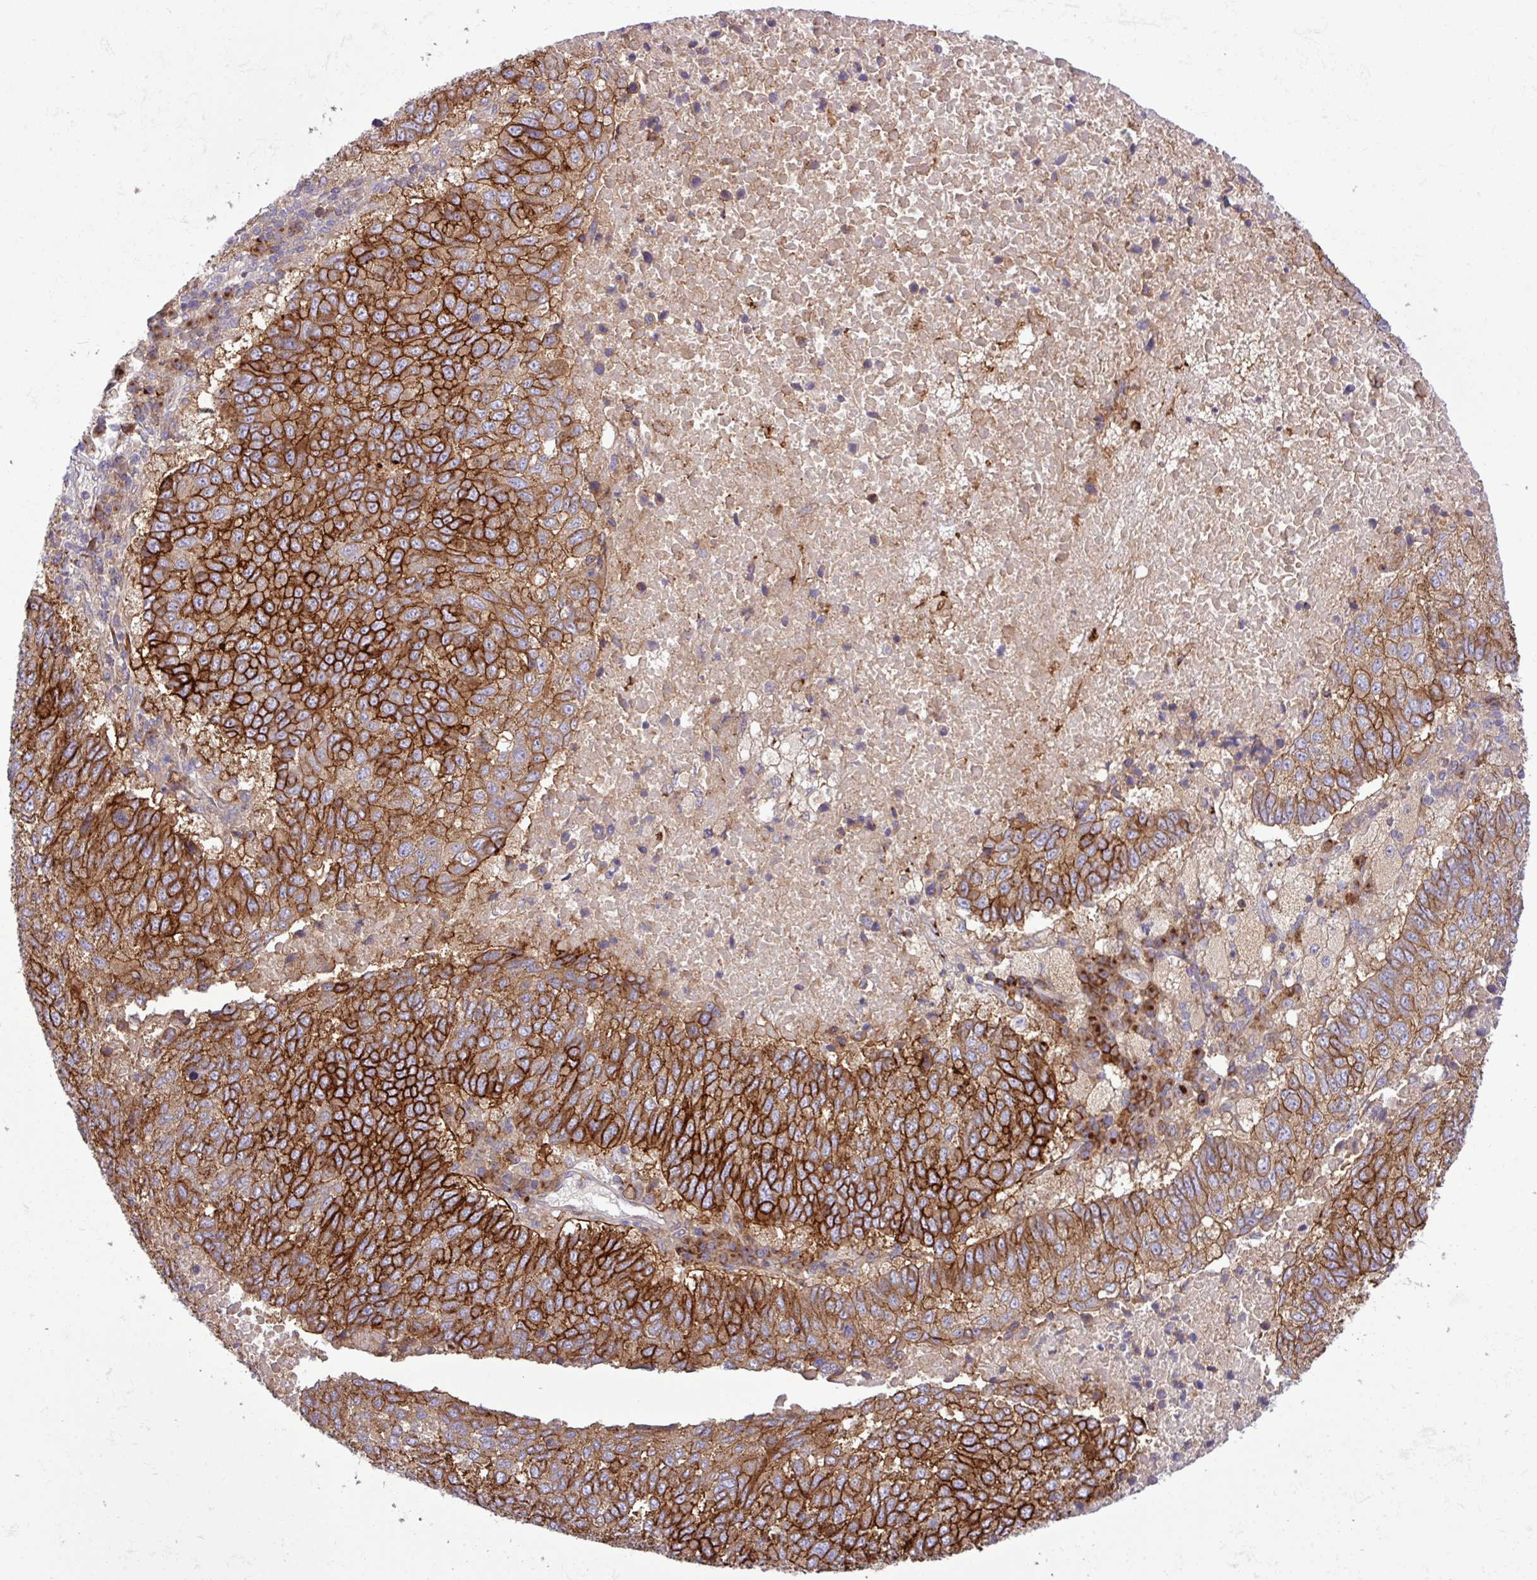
{"staining": {"intensity": "strong", "quantity": ">75%", "location": "cytoplasmic/membranous"}, "tissue": "lung cancer", "cell_type": "Tumor cells", "image_type": "cancer", "snomed": [{"axis": "morphology", "description": "Squamous cell carcinoma, NOS"}, {"axis": "topography", "description": "Lung"}], "caption": "Squamous cell carcinoma (lung) stained with DAB immunohistochemistry demonstrates high levels of strong cytoplasmic/membranous staining in about >75% of tumor cells.", "gene": "RAB19", "patient": {"sex": "male", "age": 73}}